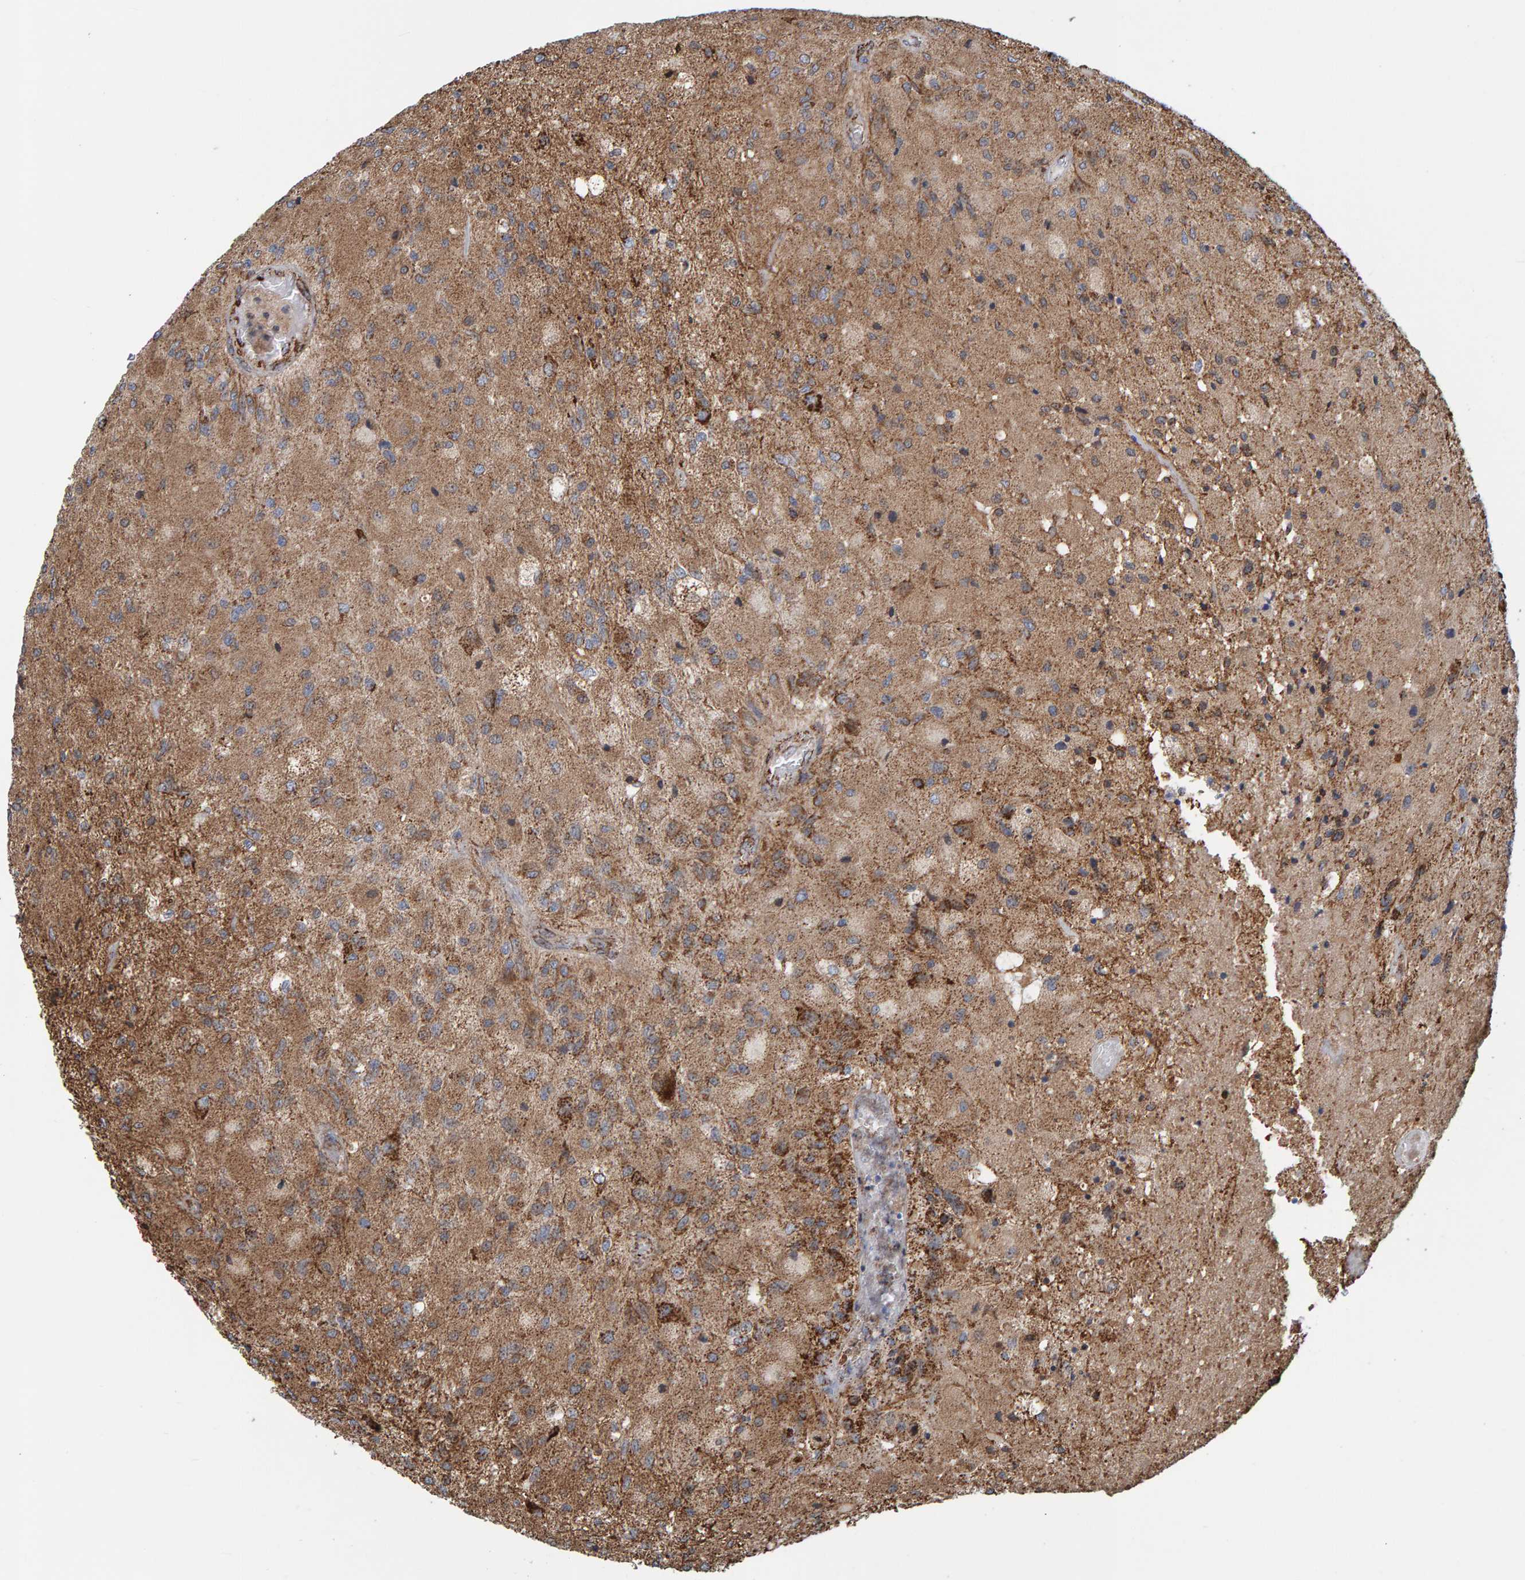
{"staining": {"intensity": "moderate", "quantity": ">75%", "location": "cytoplasmic/membranous"}, "tissue": "glioma", "cell_type": "Tumor cells", "image_type": "cancer", "snomed": [{"axis": "morphology", "description": "Normal tissue, NOS"}, {"axis": "morphology", "description": "Glioma, malignant, High grade"}, {"axis": "topography", "description": "Cerebral cortex"}], "caption": "Protein staining by immunohistochemistry shows moderate cytoplasmic/membranous staining in about >75% of tumor cells in malignant glioma (high-grade). The protein is shown in brown color, while the nuclei are stained blue.", "gene": "MRPL45", "patient": {"sex": "male", "age": 77}}